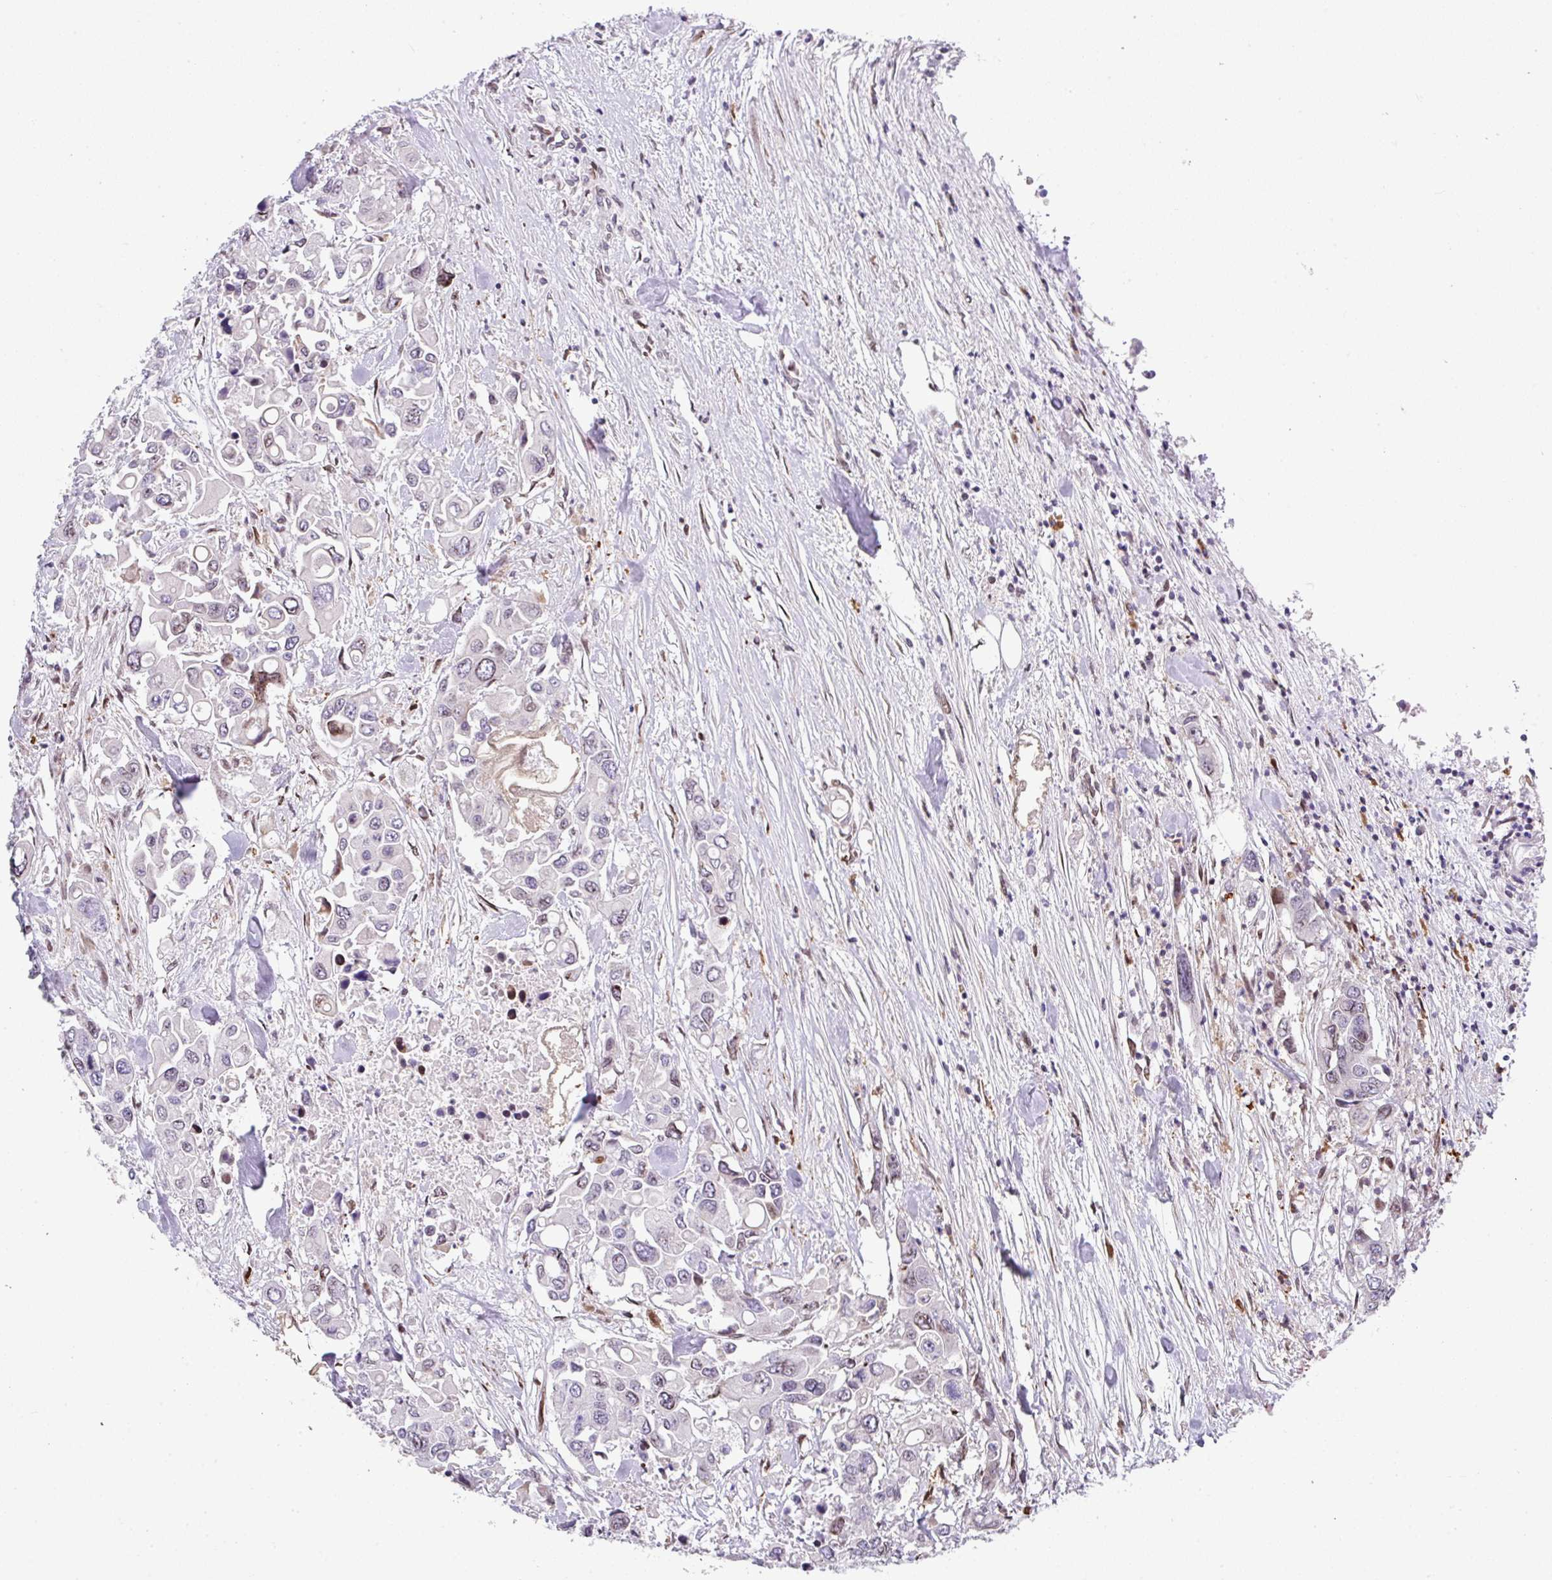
{"staining": {"intensity": "negative", "quantity": "none", "location": "none"}, "tissue": "colorectal cancer", "cell_type": "Tumor cells", "image_type": "cancer", "snomed": [{"axis": "morphology", "description": "Adenocarcinoma, NOS"}, {"axis": "topography", "description": "Colon"}], "caption": "Tumor cells are negative for protein expression in human colorectal cancer (adenocarcinoma).", "gene": "PLK1", "patient": {"sex": "male", "age": 77}}